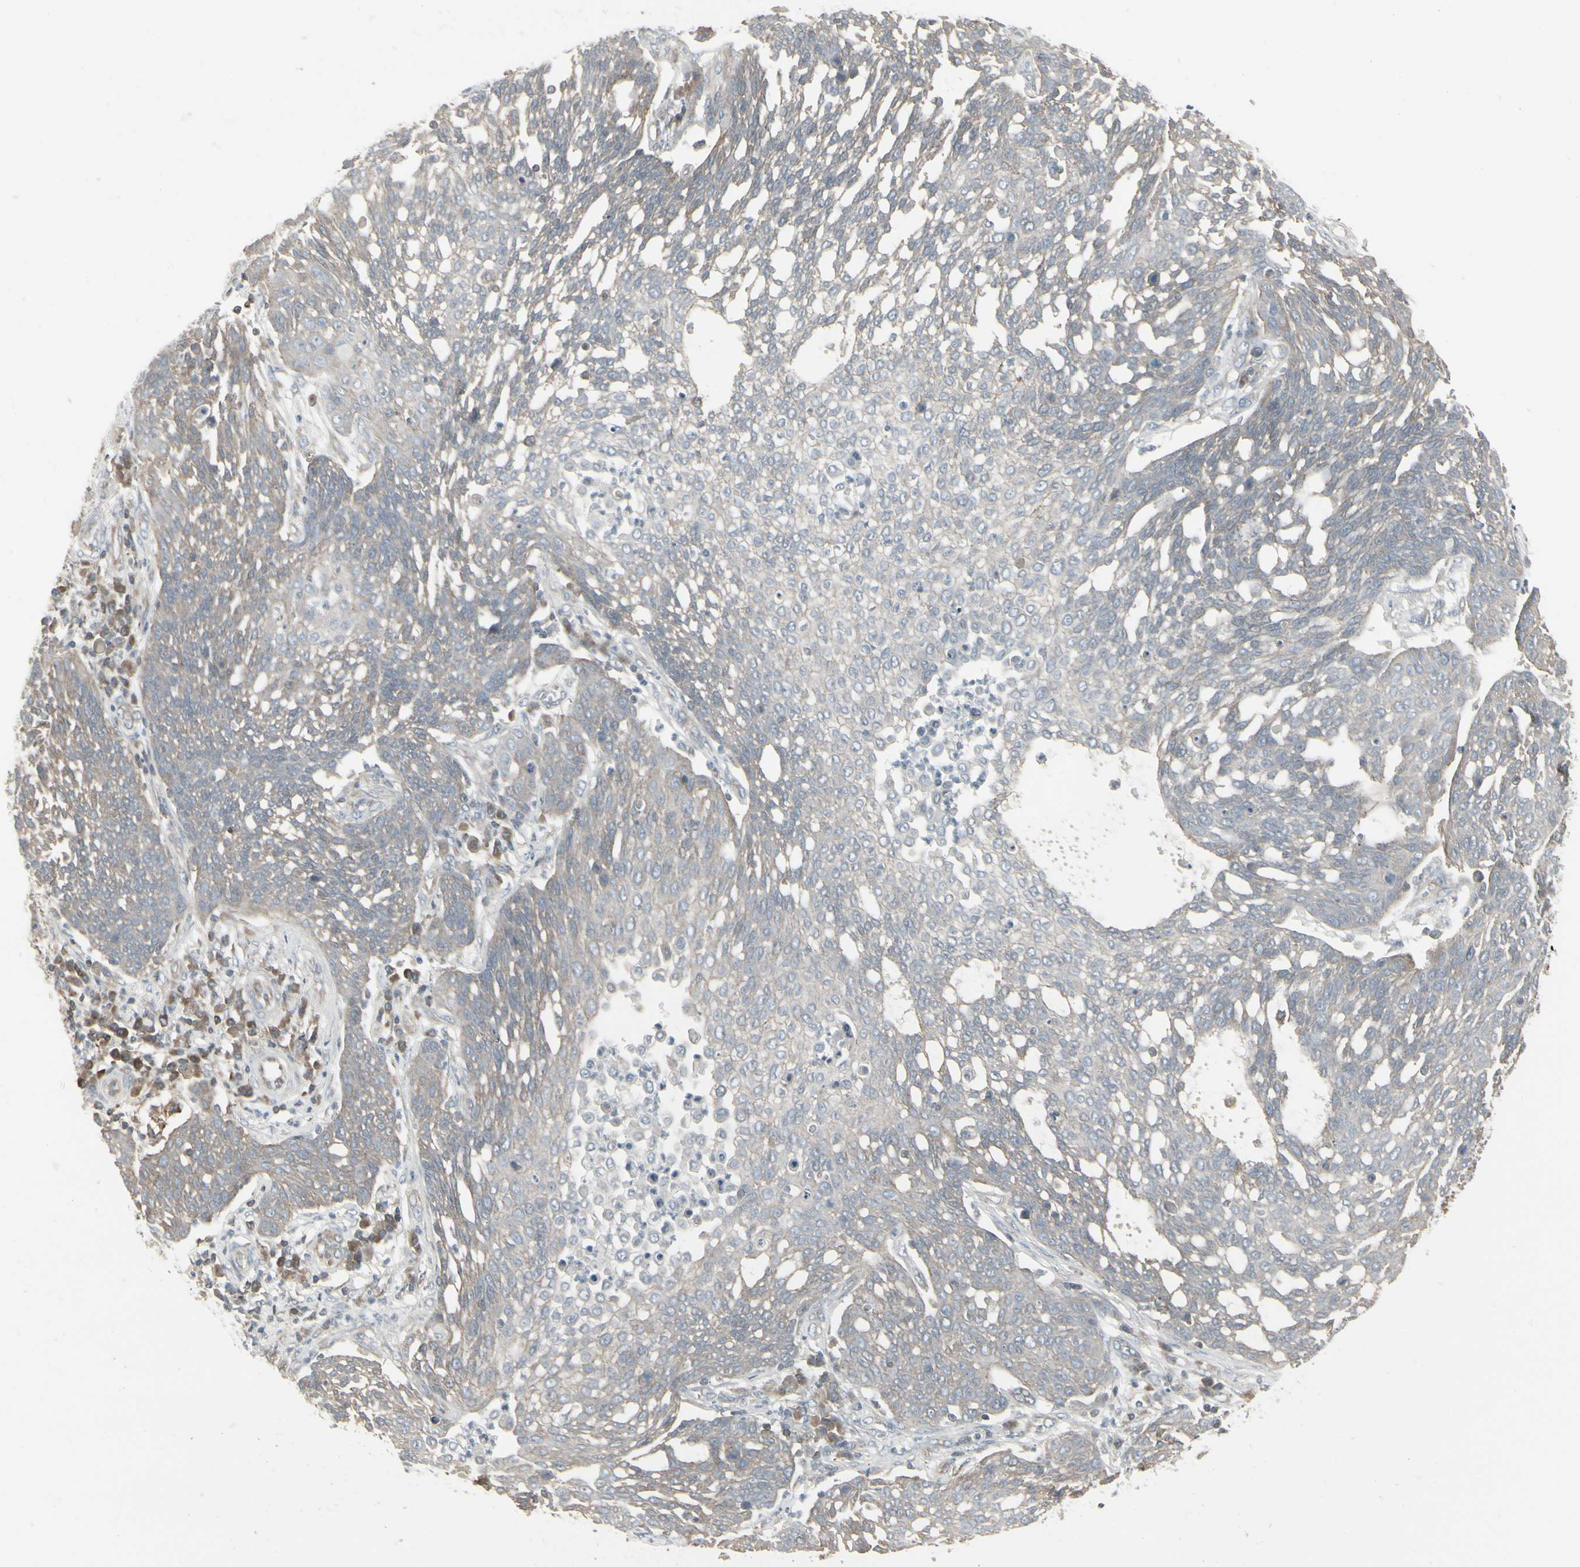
{"staining": {"intensity": "weak", "quantity": ">75%", "location": "cytoplasmic/membranous"}, "tissue": "cervical cancer", "cell_type": "Tumor cells", "image_type": "cancer", "snomed": [{"axis": "morphology", "description": "Squamous cell carcinoma, NOS"}, {"axis": "topography", "description": "Cervix"}], "caption": "Weak cytoplasmic/membranous staining for a protein is appreciated in about >75% of tumor cells of cervical cancer (squamous cell carcinoma) using immunohistochemistry (IHC).", "gene": "EPS15", "patient": {"sex": "female", "age": 34}}